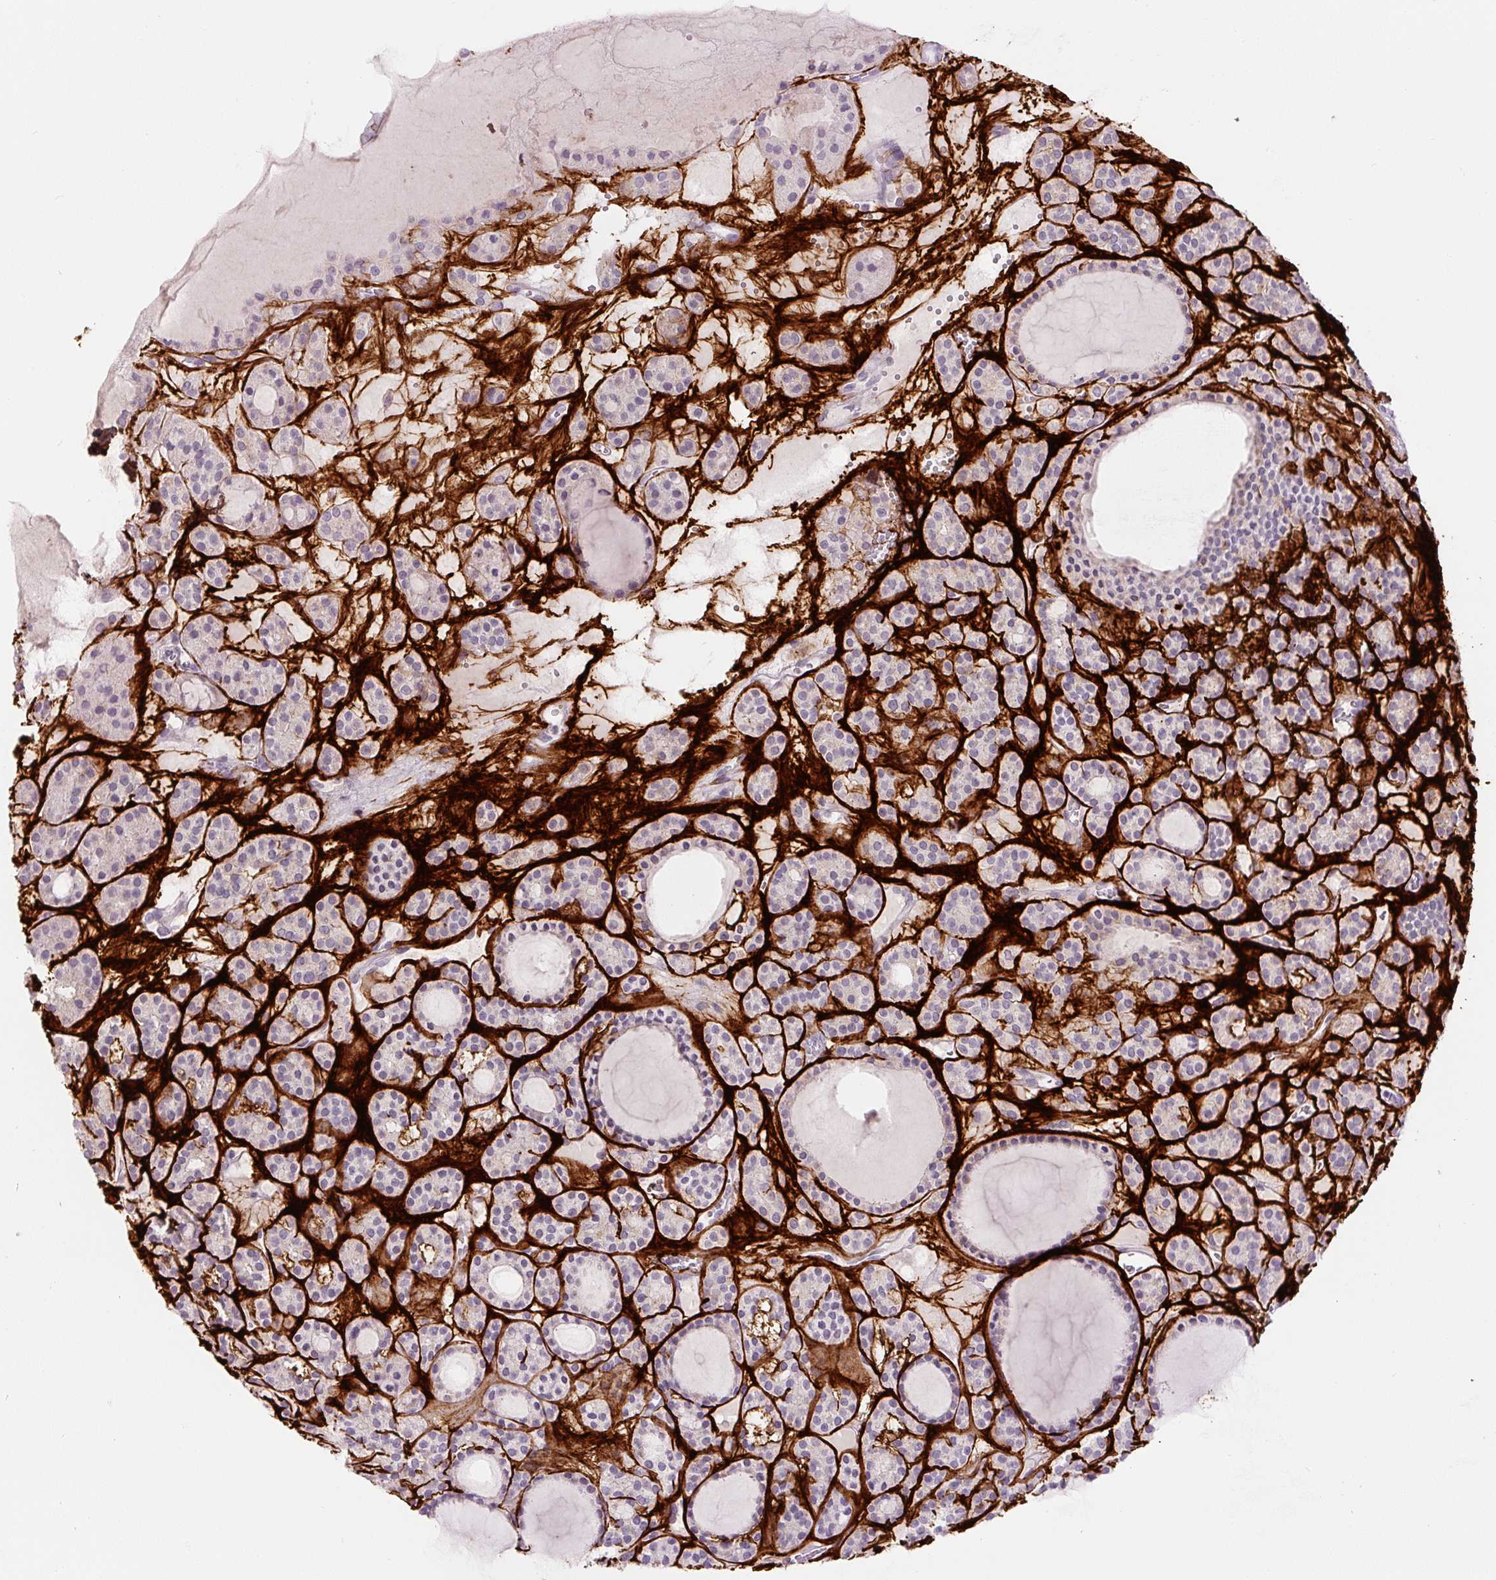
{"staining": {"intensity": "negative", "quantity": "none", "location": "none"}, "tissue": "thyroid cancer", "cell_type": "Tumor cells", "image_type": "cancer", "snomed": [{"axis": "morphology", "description": "Follicular adenoma carcinoma, NOS"}, {"axis": "topography", "description": "Thyroid gland"}], "caption": "Thyroid follicular adenoma carcinoma was stained to show a protein in brown. There is no significant staining in tumor cells.", "gene": "FBN1", "patient": {"sex": "female", "age": 63}}